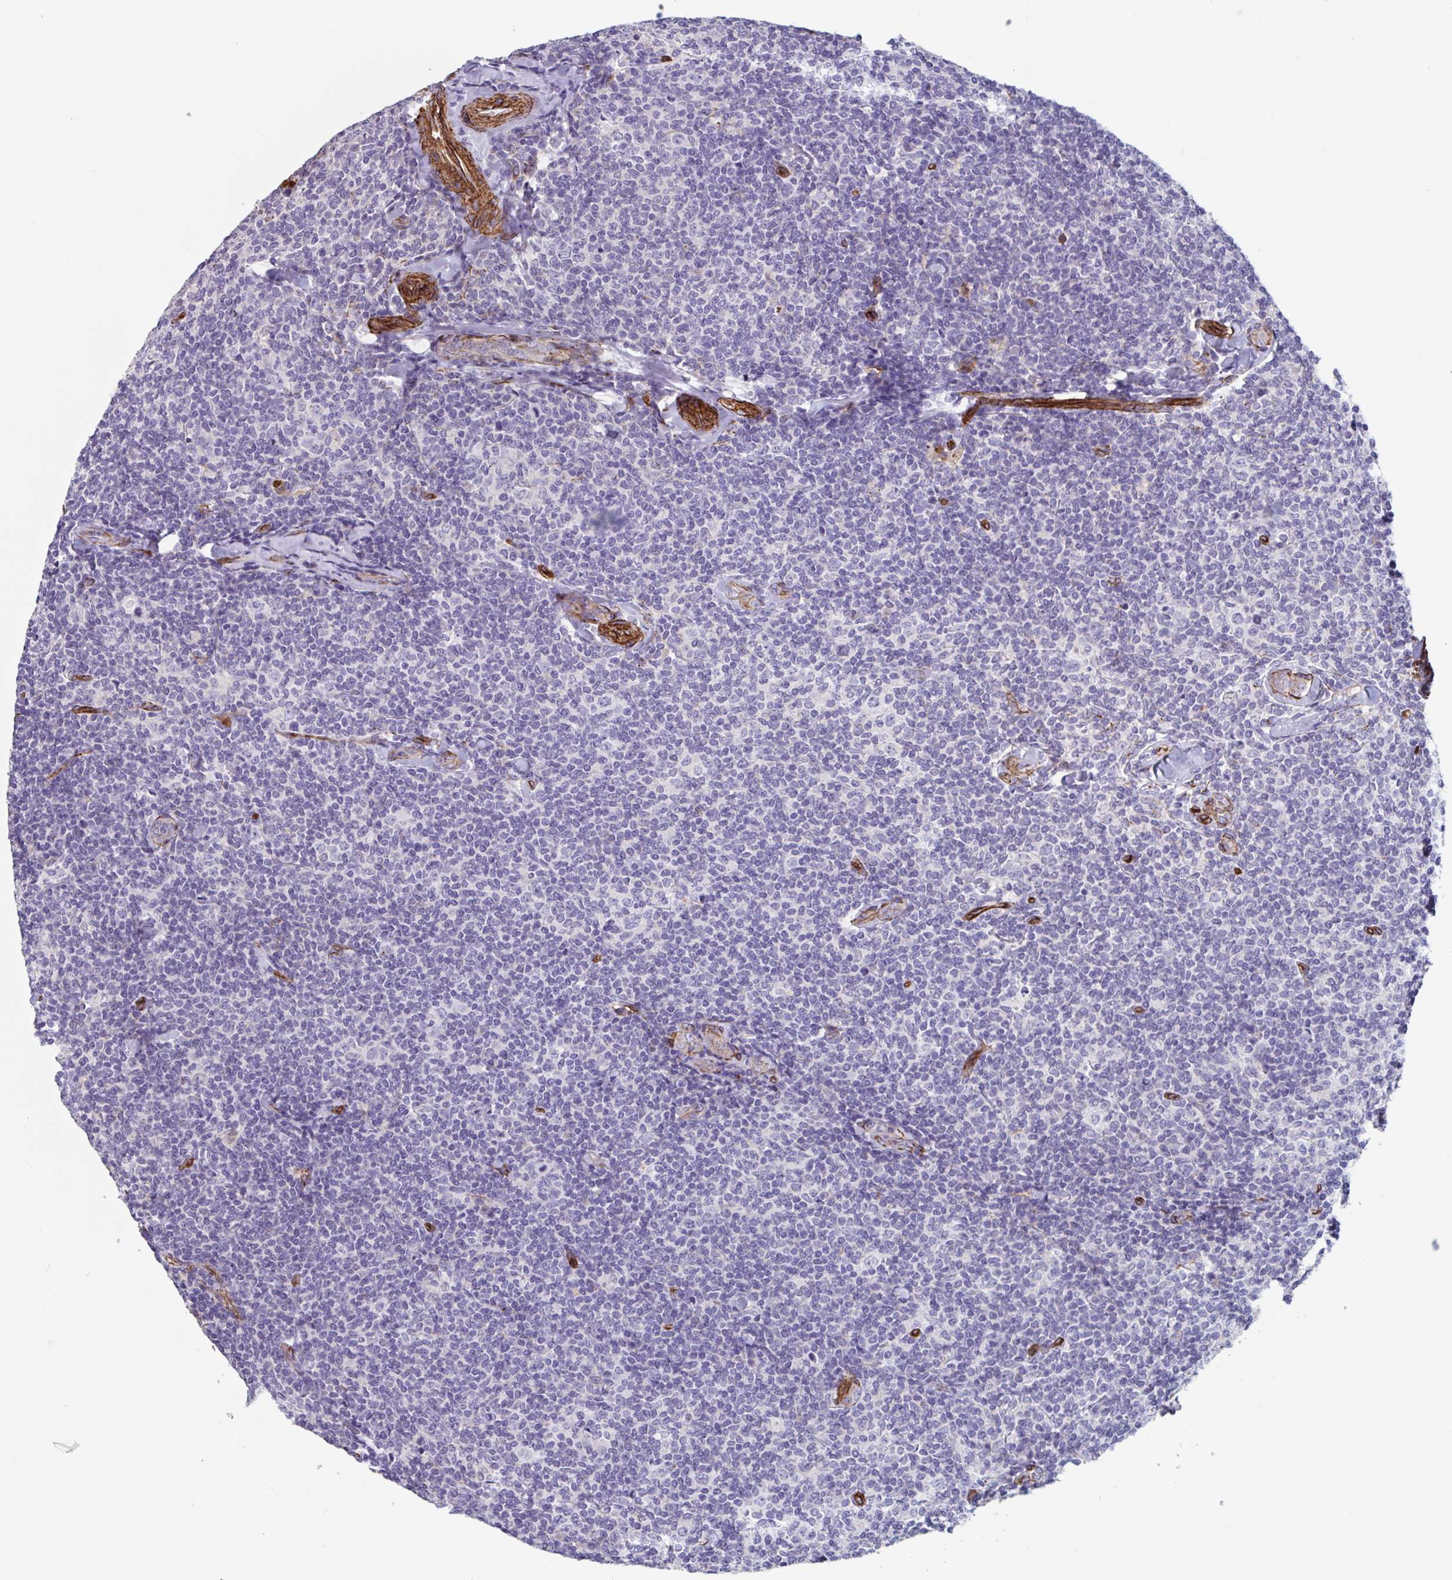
{"staining": {"intensity": "negative", "quantity": "none", "location": "none"}, "tissue": "lymphoma", "cell_type": "Tumor cells", "image_type": "cancer", "snomed": [{"axis": "morphology", "description": "Malignant lymphoma, non-Hodgkin's type, Low grade"}, {"axis": "topography", "description": "Lymph node"}], "caption": "Immunohistochemistry (IHC) photomicrograph of neoplastic tissue: malignant lymphoma, non-Hodgkin's type (low-grade) stained with DAB (3,3'-diaminobenzidine) demonstrates no significant protein expression in tumor cells. (Brightfield microscopy of DAB immunohistochemistry at high magnification).", "gene": "CITED4", "patient": {"sex": "female", "age": 56}}